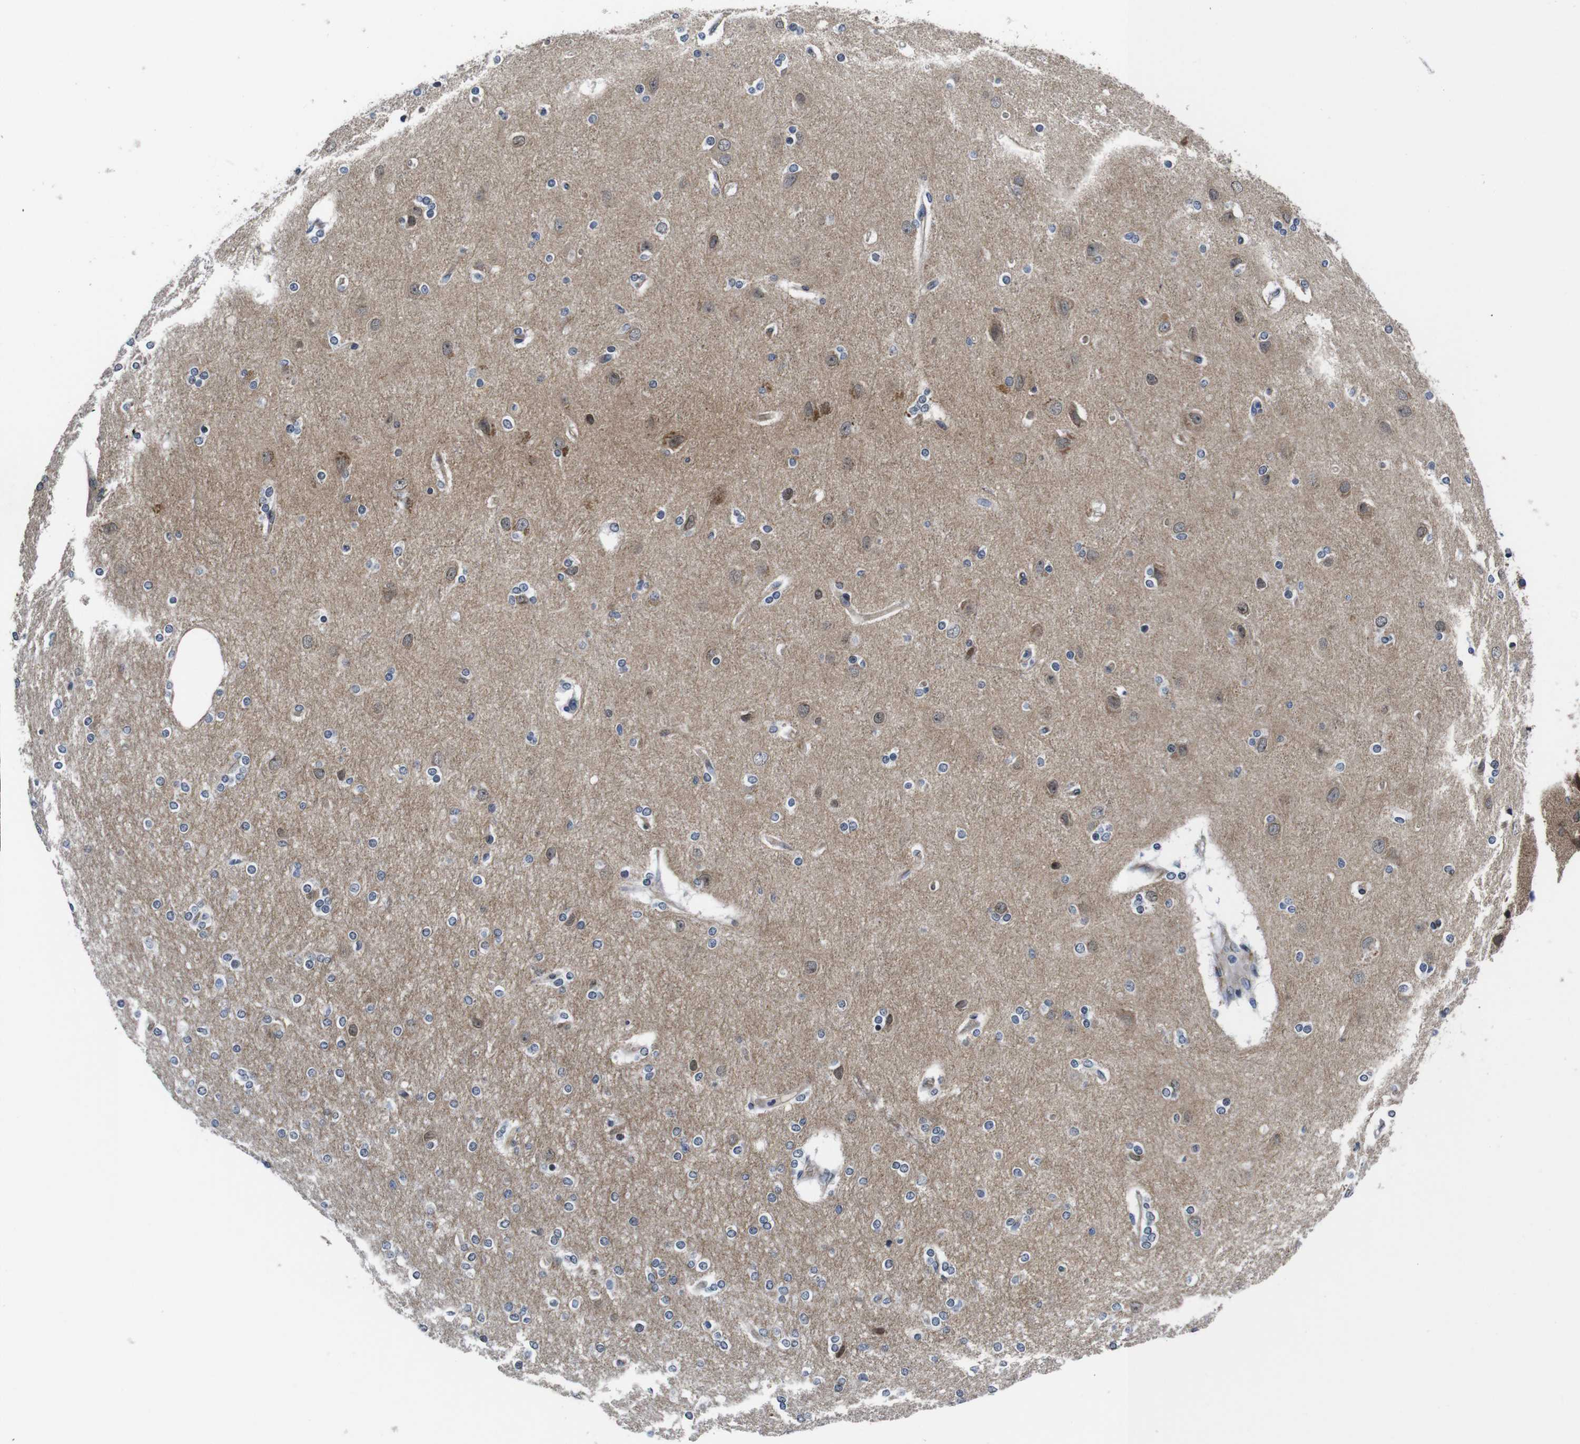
{"staining": {"intensity": "negative", "quantity": "none", "location": "none"}, "tissue": "cerebral cortex", "cell_type": "Endothelial cells", "image_type": "normal", "snomed": [{"axis": "morphology", "description": "Normal tissue, NOS"}, {"axis": "topography", "description": "Cerebral cortex"}], "caption": "Protein analysis of benign cerebral cortex shows no significant staining in endothelial cells. Brightfield microscopy of IHC stained with DAB (3,3'-diaminobenzidine) (brown) and hematoxylin (blue), captured at high magnification.", "gene": "SOCS3", "patient": {"sex": "female", "age": 54}}